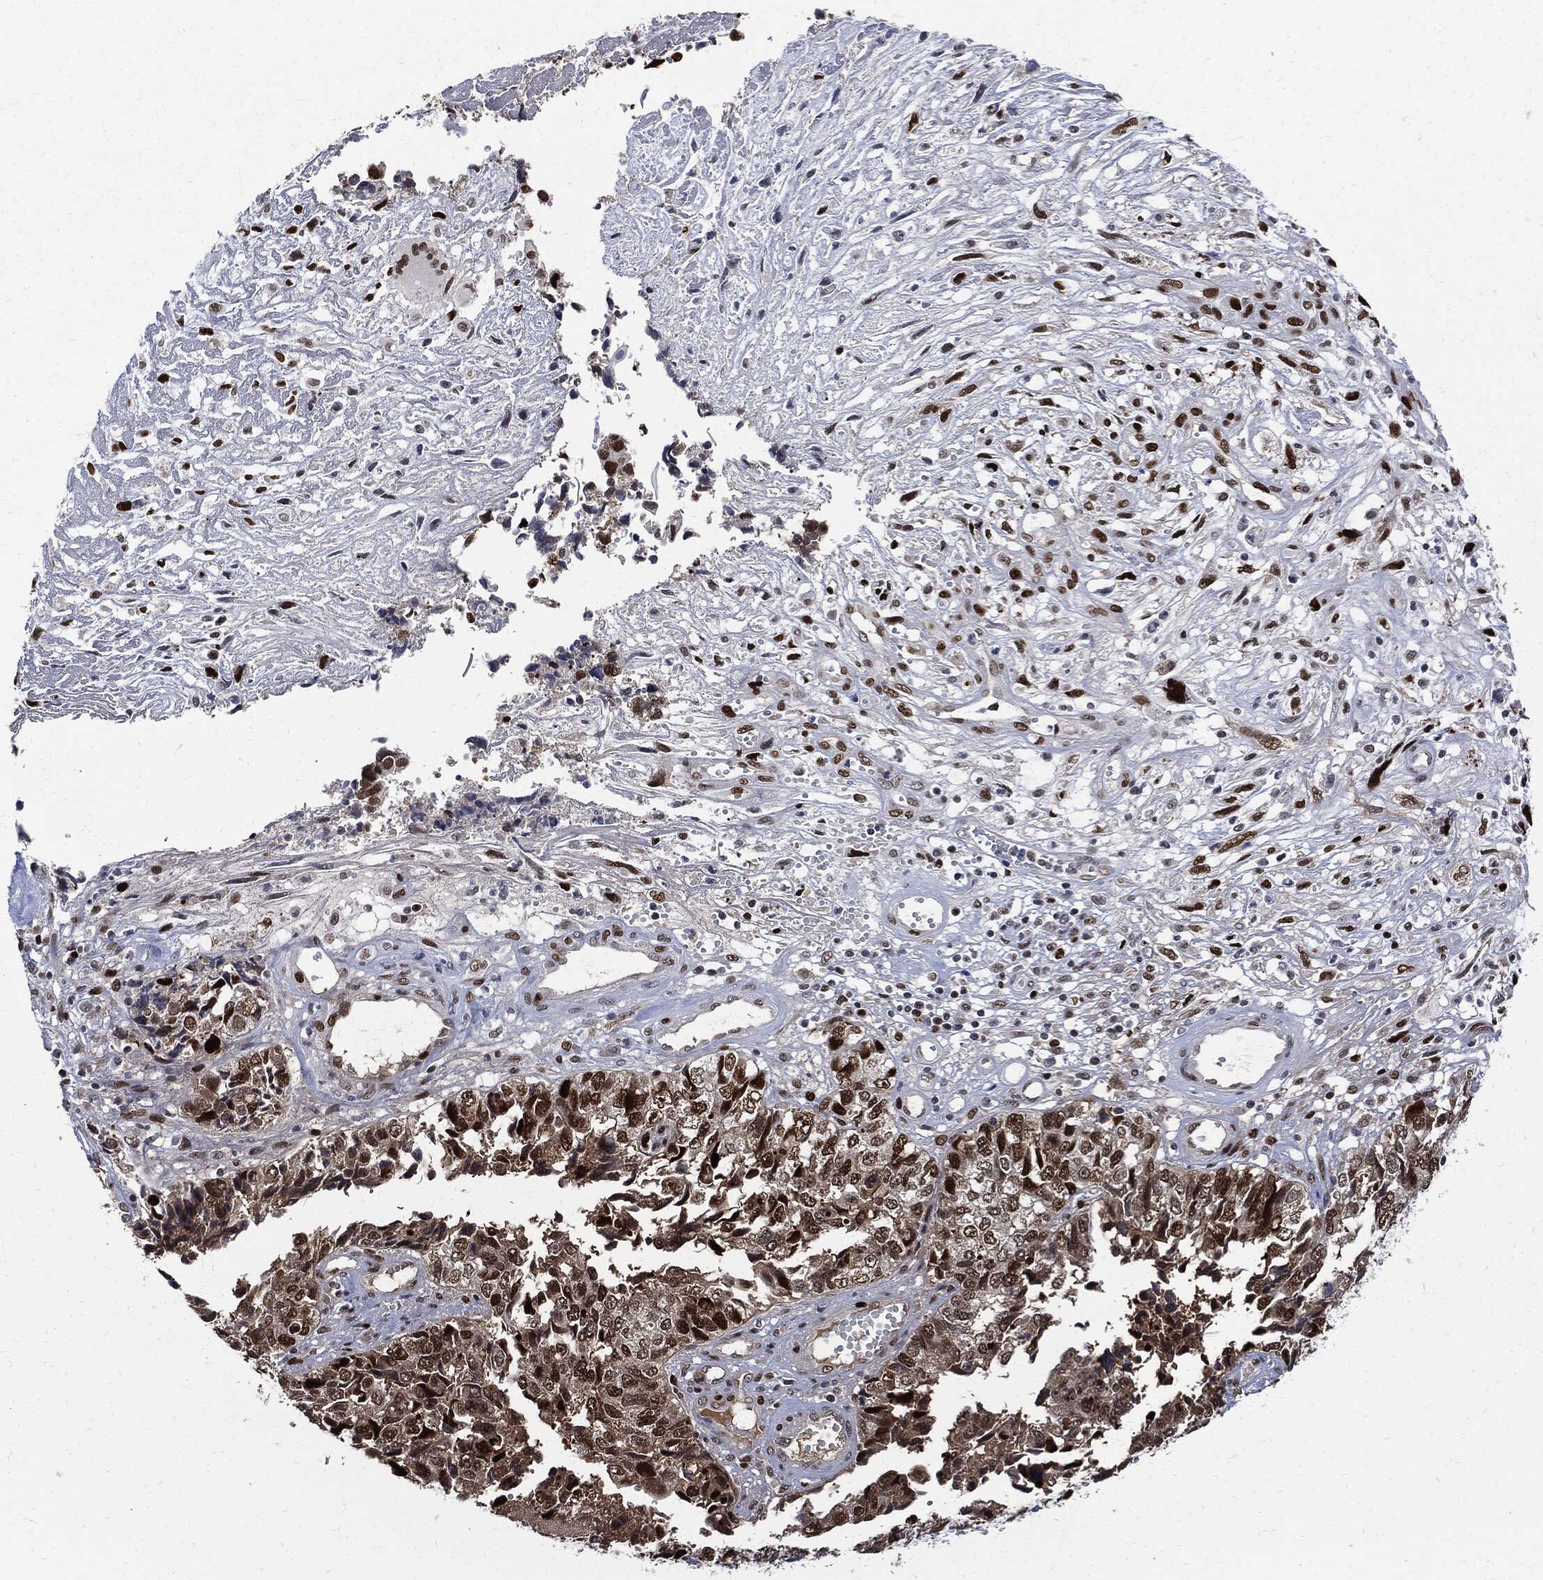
{"staining": {"intensity": "strong", "quantity": "25%-75%", "location": "nuclear"}, "tissue": "cervical cancer", "cell_type": "Tumor cells", "image_type": "cancer", "snomed": [{"axis": "morphology", "description": "Squamous cell carcinoma, NOS"}, {"axis": "topography", "description": "Cervix"}], "caption": "The immunohistochemical stain shows strong nuclear positivity in tumor cells of cervical squamous cell carcinoma tissue.", "gene": "PCNA", "patient": {"sex": "female", "age": 63}}